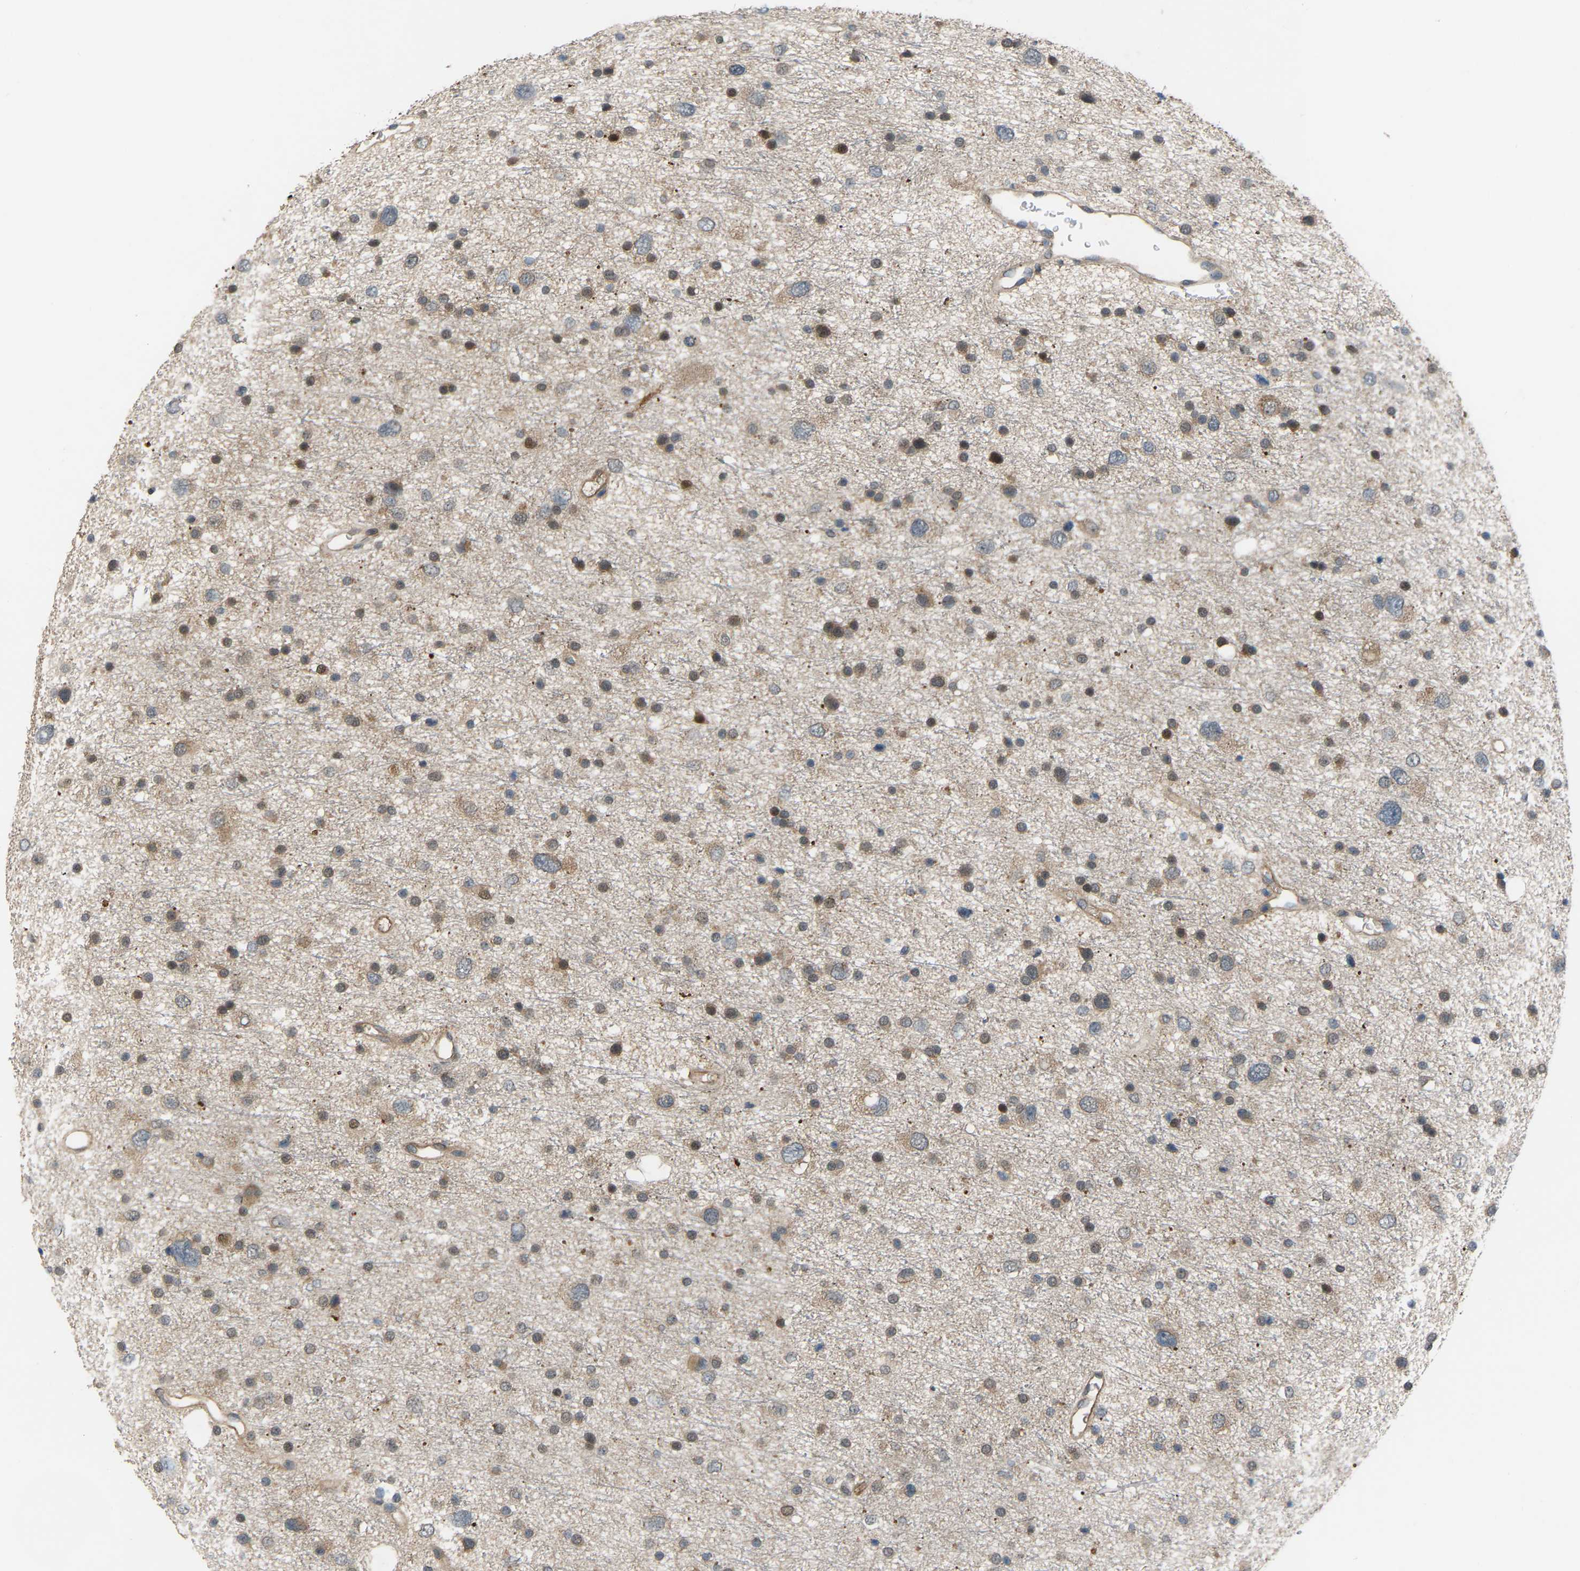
{"staining": {"intensity": "weak", "quantity": ">75%", "location": "cytoplasmic/membranous"}, "tissue": "glioma", "cell_type": "Tumor cells", "image_type": "cancer", "snomed": [{"axis": "morphology", "description": "Glioma, malignant, Low grade"}, {"axis": "topography", "description": "Brain"}], "caption": "Brown immunohistochemical staining in glioma exhibits weak cytoplasmic/membranous positivity in about >75% of tumor cells. (IHC, brightfield microscopy, high magnification).", "gene": "CROT", "patient": {"sex": "female", "age": 37}}